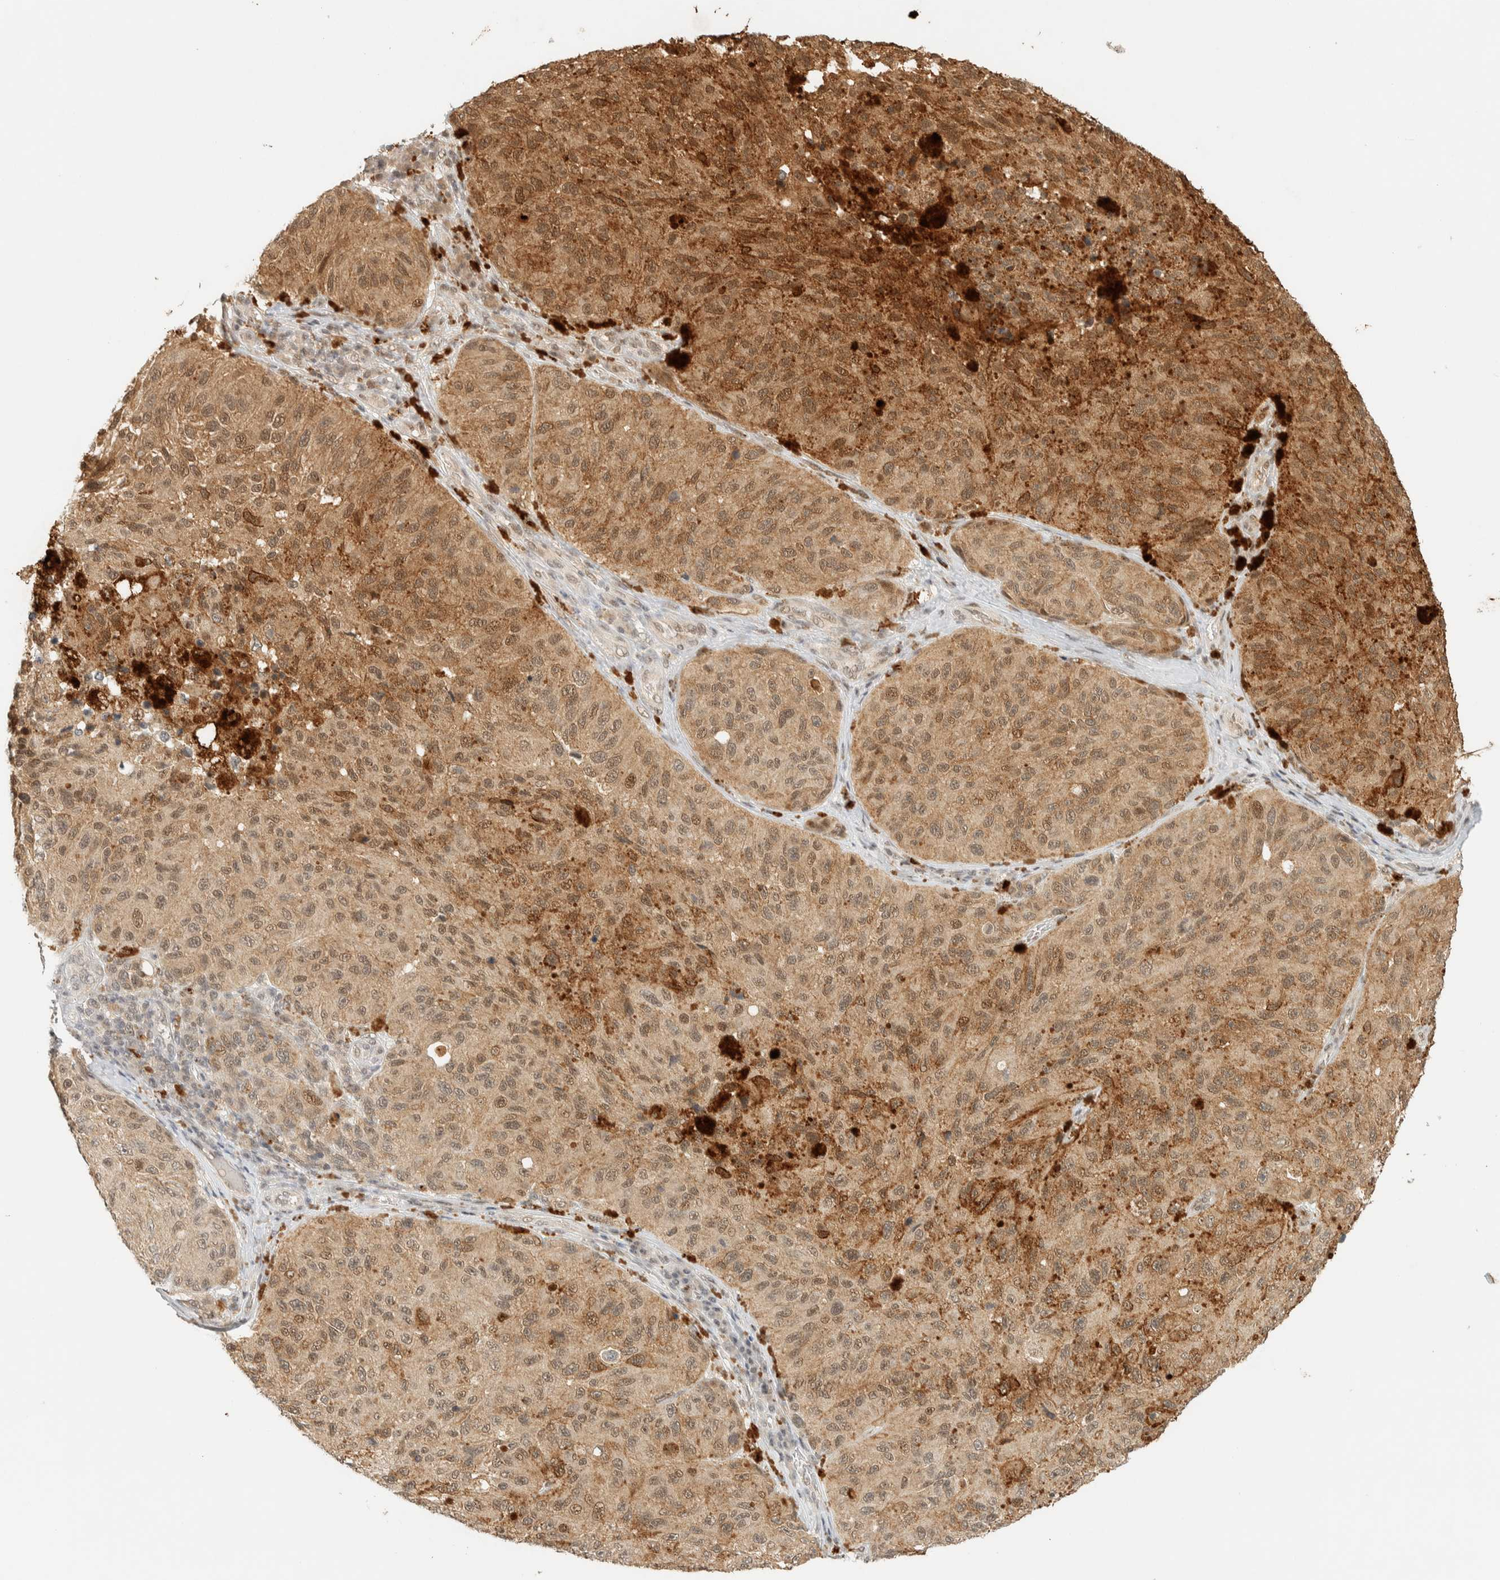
{"staining": {"intensity": "moderate", "quantity": ">75%", "location": "cytoplasmic/membranous"}, "tissue": "melanoma", "cell_type": "Tumor cells", "image_type": "cancer", "snomed": [{"axis": "morphology", "description": "Malignant melanoma, NOS"}, {"axis": "topography", "description": "Skin"}], "caption": "Moderate cytoplasmic/membranous expression for a protein is present in approximately >75% of tumor cells of malignant melanoma using immunohistochemistry (IHC).", "gene": "KIFAP3", "patient": {"sex": "female", "age": 73}}